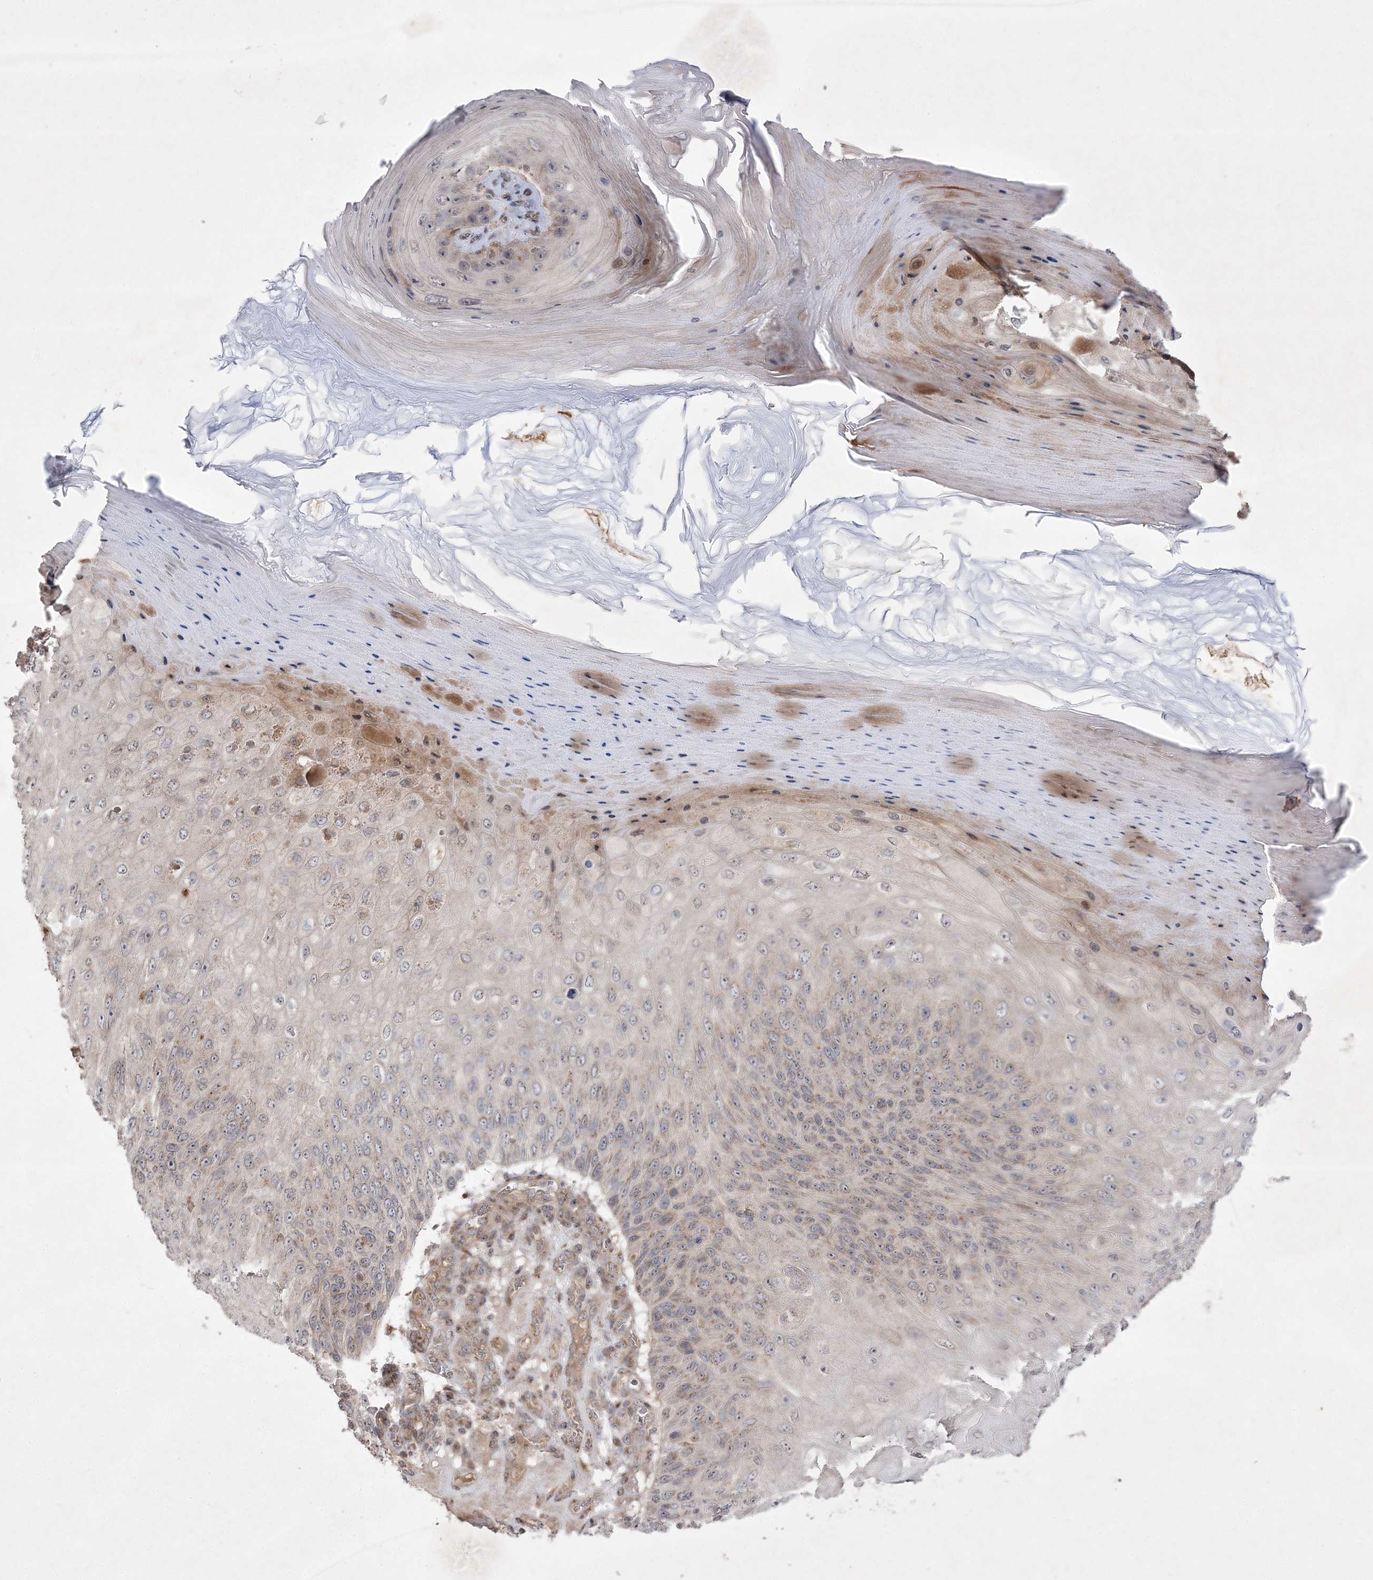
{"staining": {"intensity": "weak", "quantity": "25%-75%", "location": "cytoplasmic/membranous"}, "tissue": "skin cancer", "cell_type": "Tumor cells", "image_type": "cancer", "snomed": [{"axis": "morphology", "description": "Squamous cell carcinoma, NOS"}, {"axis": "topography", "description": "Skin"}], "caption": "Protein analysis of skin squamous cell carcinoma tissue demonstrates weak cytoplasmic/membranous expression in about 25%-75% of tumor cells.", "gene": "CLNK", "patient": {"sex": "female", "age": 88}}